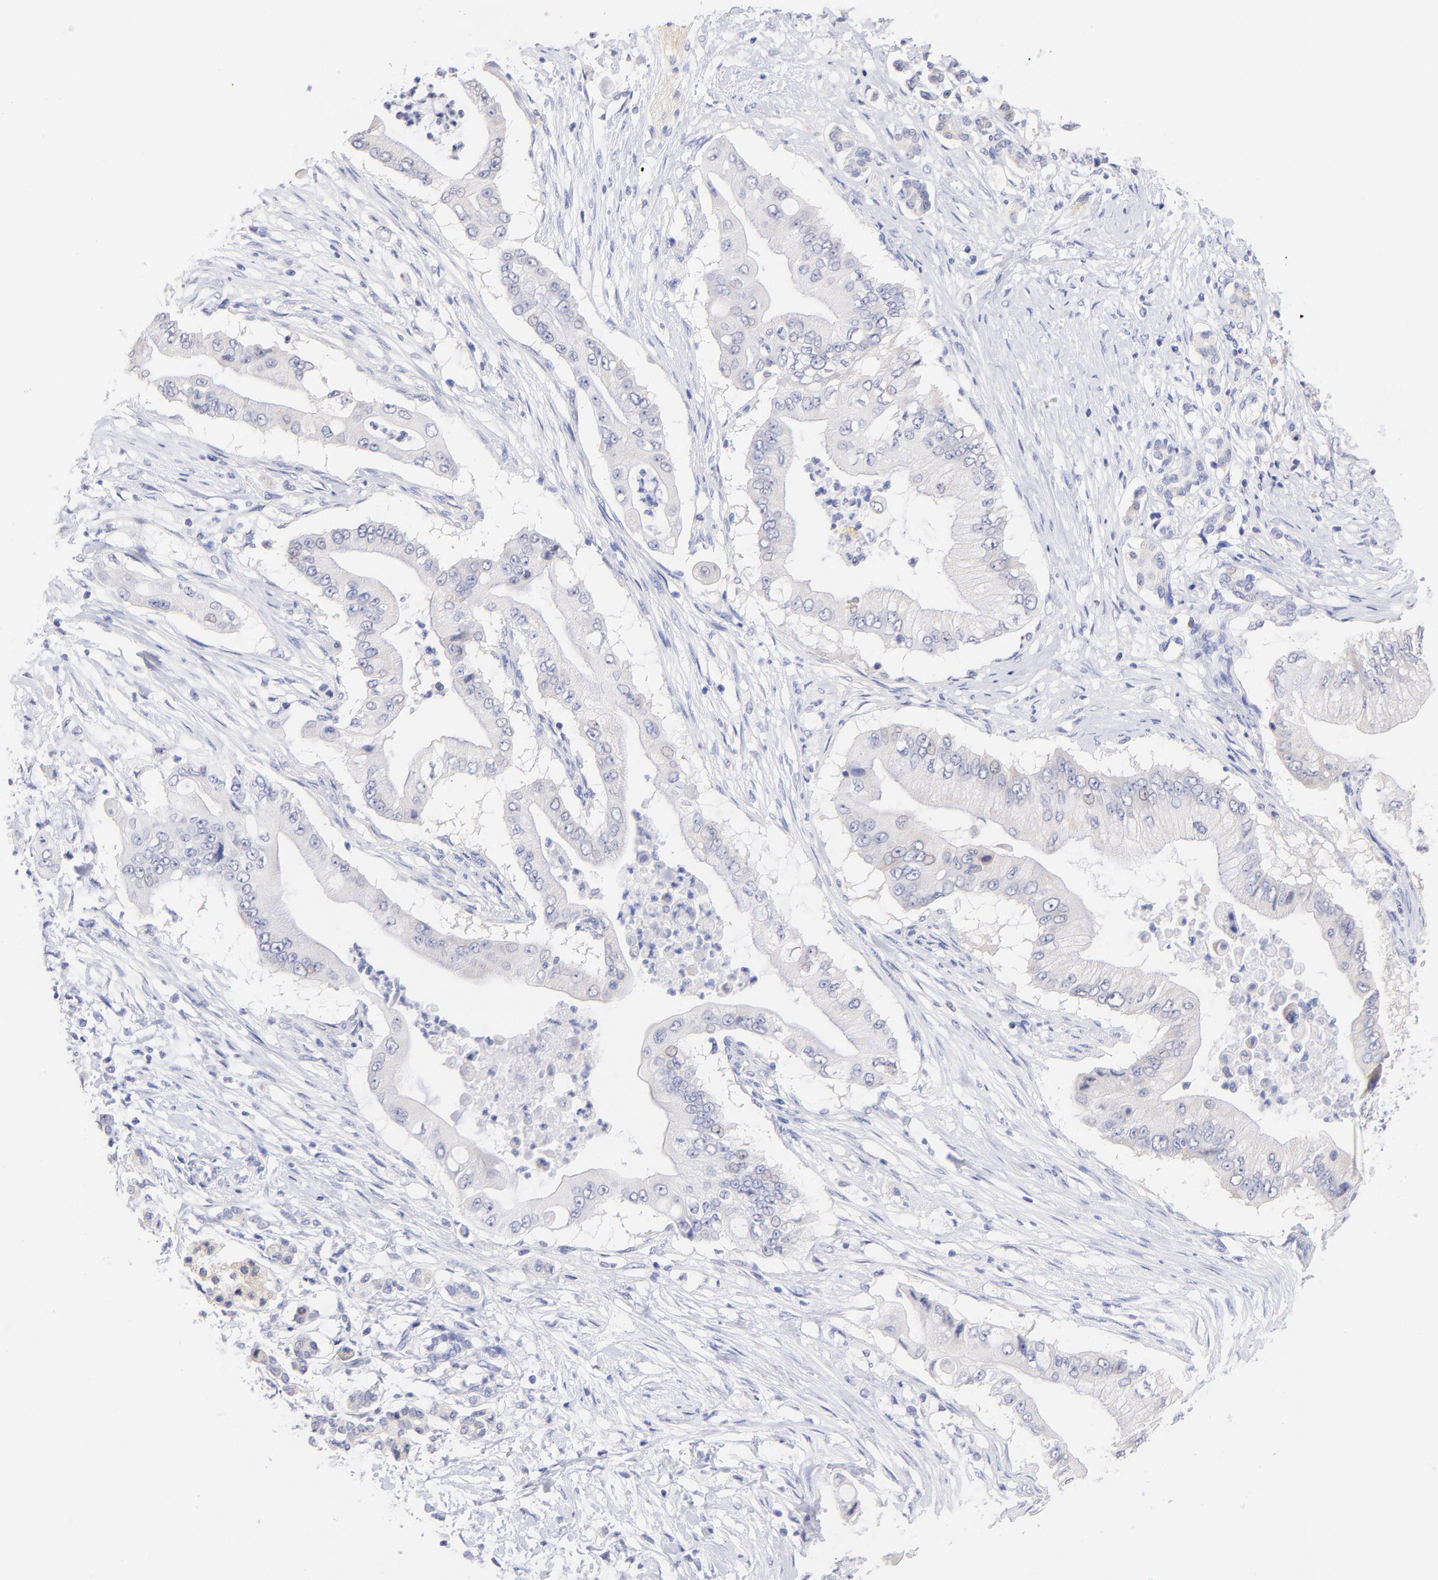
{"staining": {"intensity": "negative", "quantity": "none", "location": "none"}, "tissue": "pancreatic cancer", "cell_type": "Tumor cells", "image_type": "cancer", "snomed": [{"axis": "morphology", "description": "Adenocarcinoma, NOS"}, {"axis": "topography", "description": "Pancreas"}], "caption": "IHC of human pancreatic adenocarcinoma demonstrates no expression in tumor cells.", "gene": "CFAP57", "patient": {"sex": "male", "age": 62}}